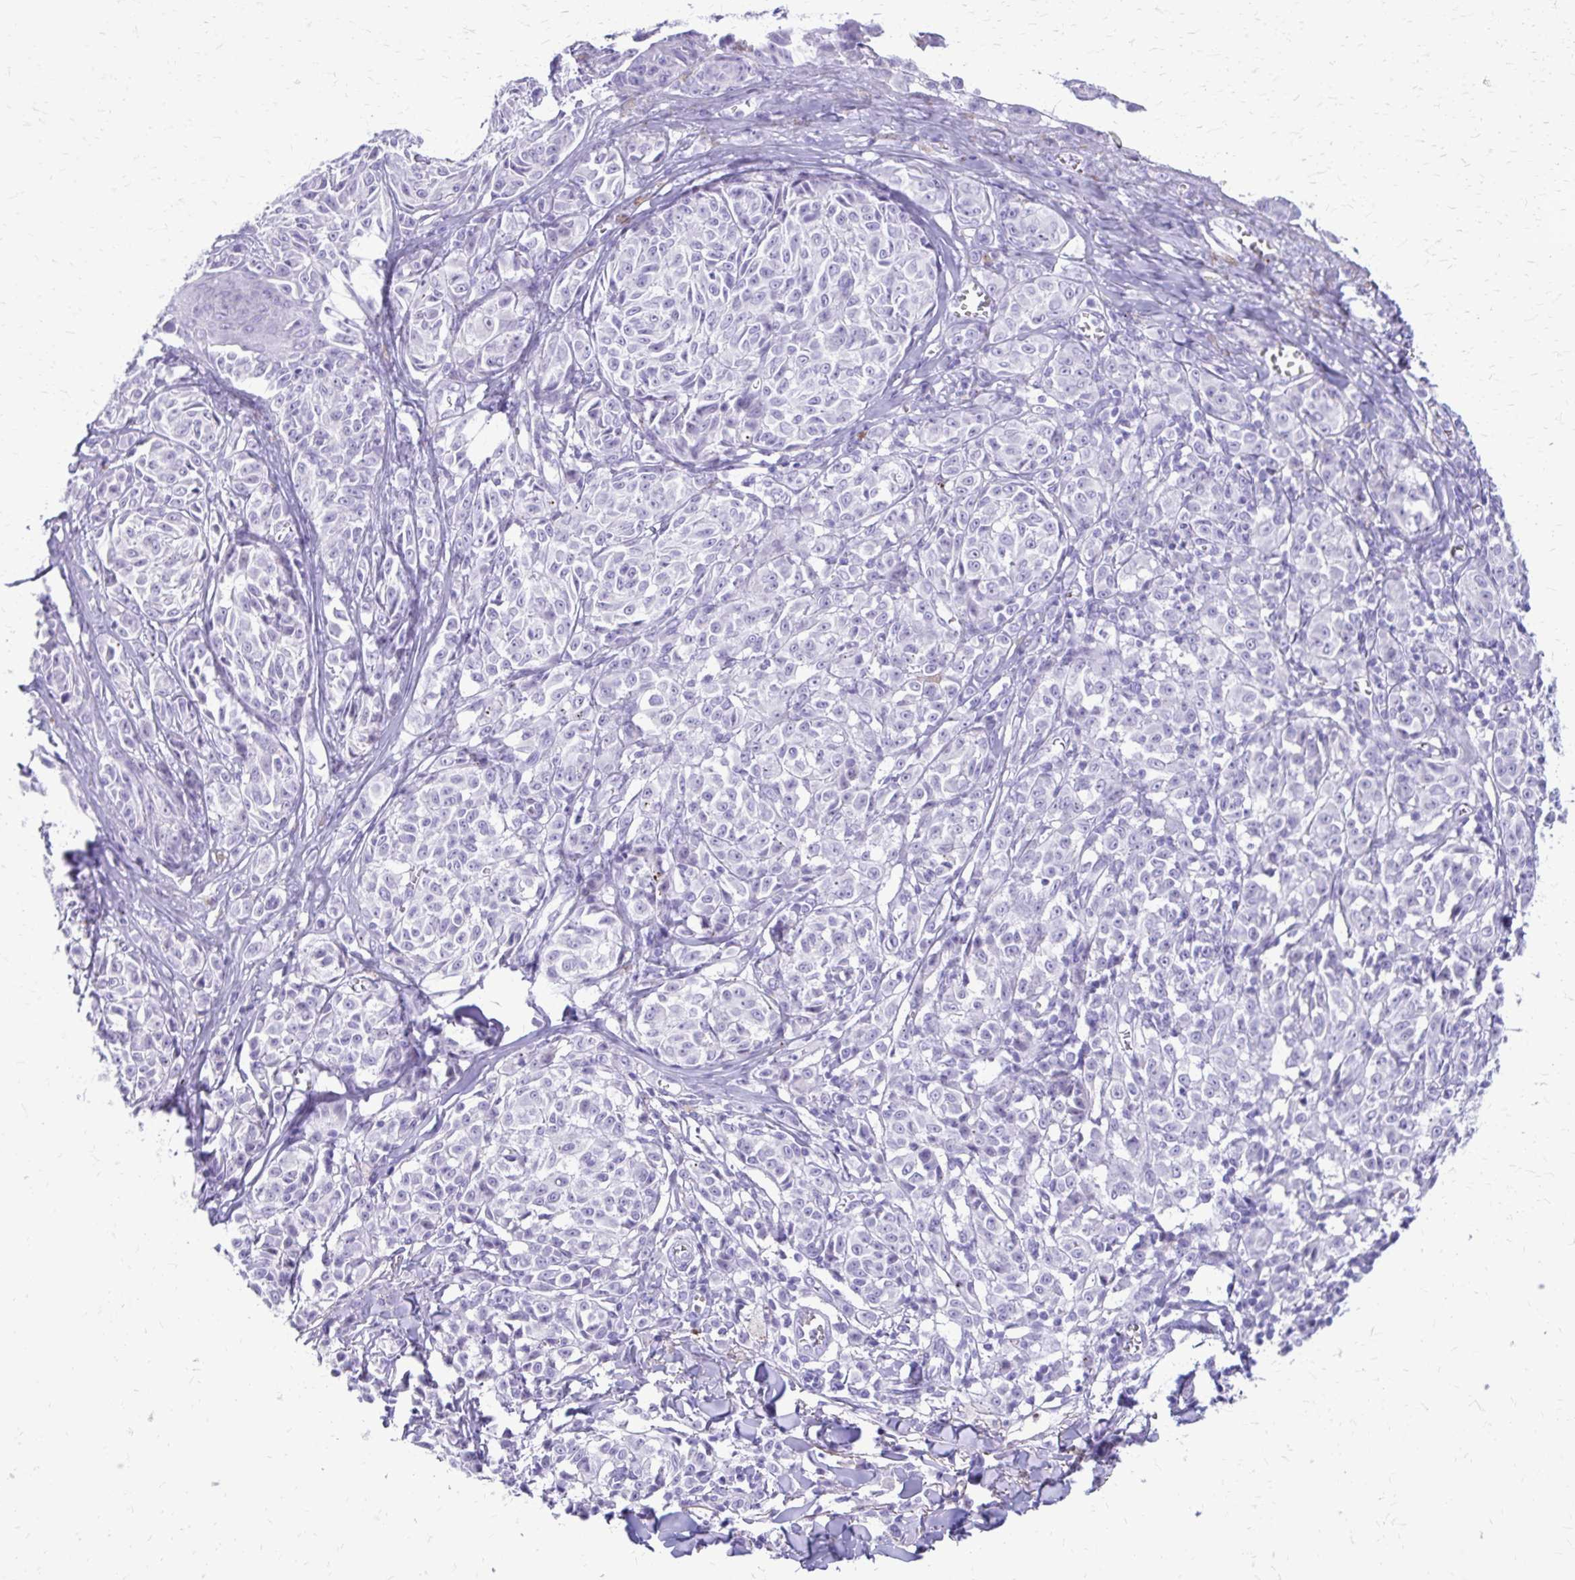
{"staining": {"intensity": "negative", "quantity": "none", "location": "none"}, "tissue": "melanoma", "cell_type": "Tumor cells", "image_type": "cancer", "snomed": [{"axis": "morphology", "description": "Malignant melanoma, NOS"}, {"axis": "topography", "description": "Skin"}], "caption": "High power microscopy image of an immunohistochemistry (IHC) histopathology image of malignant melanoma, revealing no significant positivity in tumor cells.", "gene": "SATL1", "patient": {"sex": "female", "age": 43}}